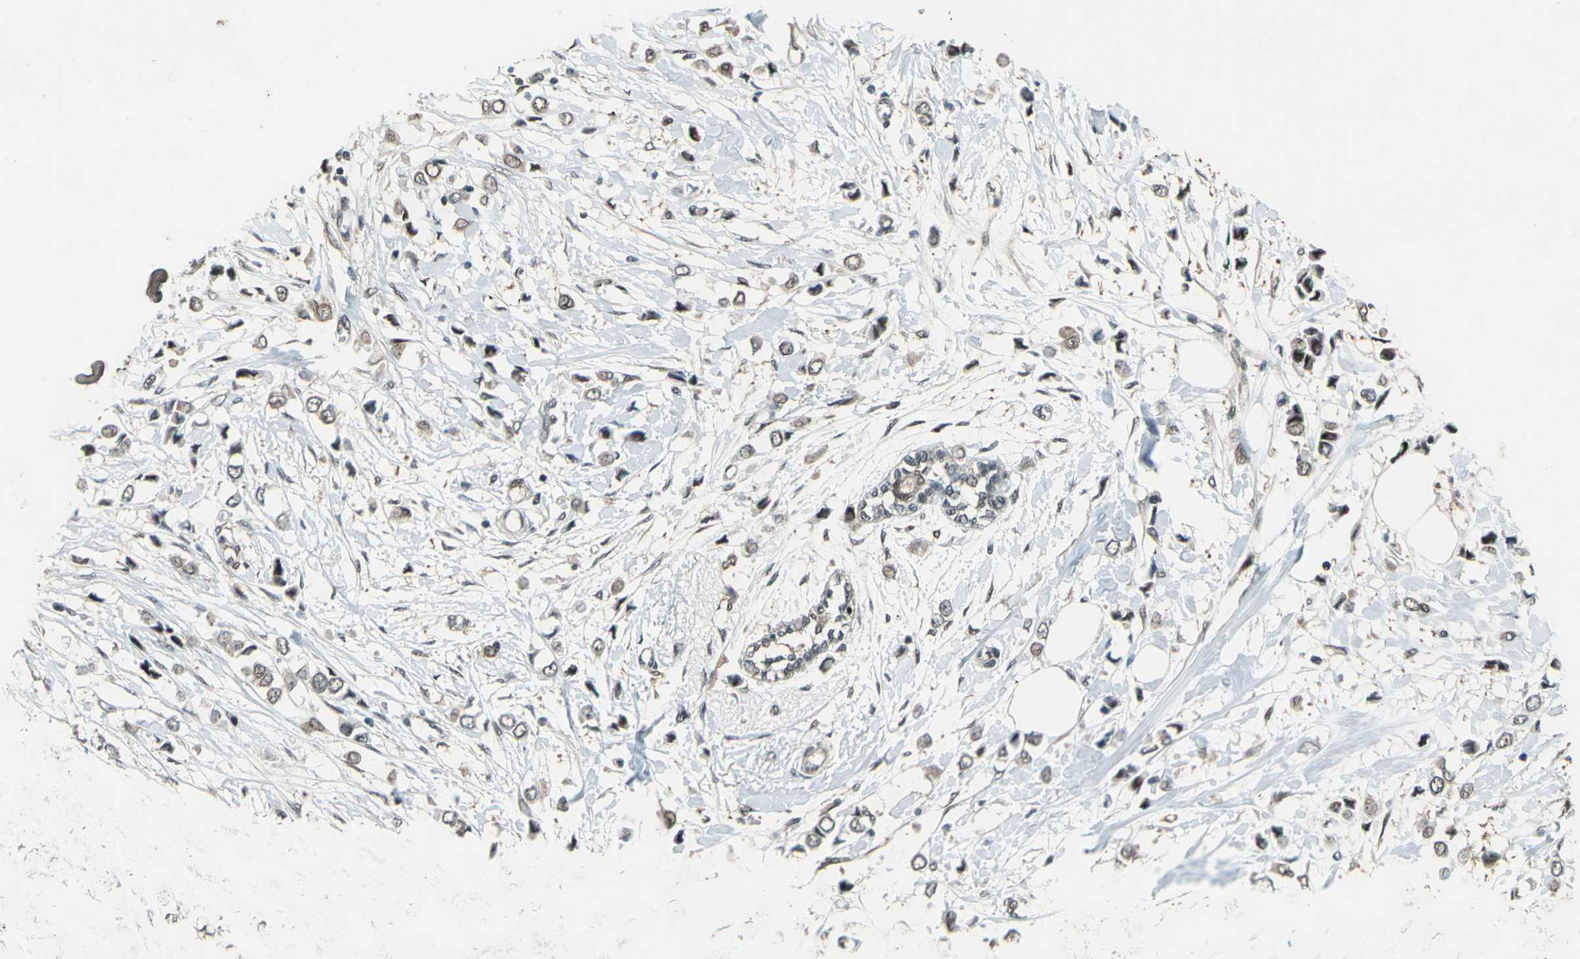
{"staining": {"intensity": "weak", "quantity": "25%-75%", "location": "cytoplasmic/membranous,nuclear"}, "tissue": "breast cancer", "cell_type": "Tumor cells", "image_type": "cancer", "snomed": [{"axis": "morphology", "description": "Lobular carcinoma"}, {"axis": "topography", "description": "Breast"}], "caption": "A brown stain shows weak cytoplasmic/membranous and nuclear staining of a protein in breast cancer (lobular carcinoma) tumor cells.", "gene": "COPS5", "patient": {"sex": "female", "age": 51}}